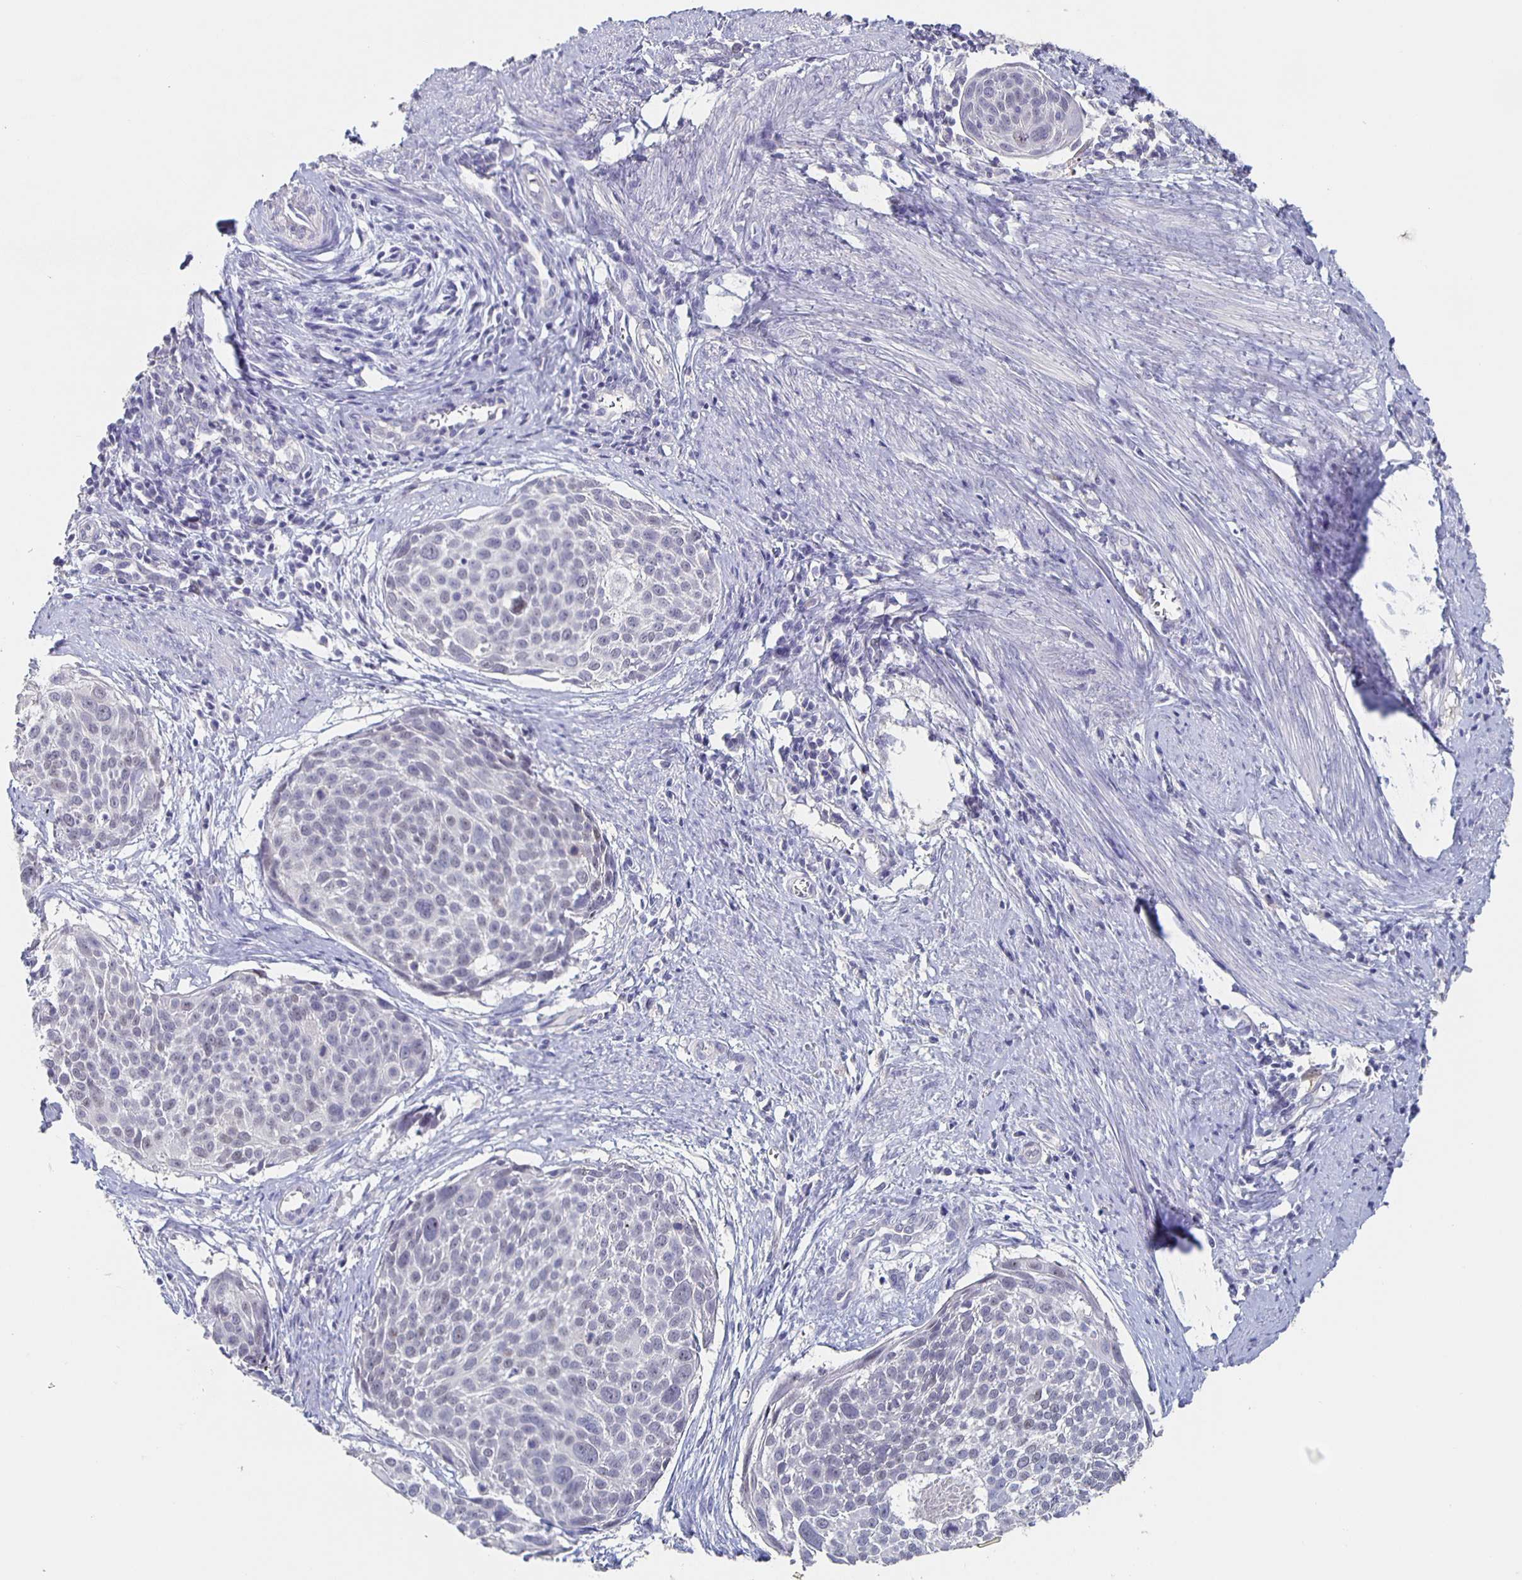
{"staining": {"intensity": "negative", "quantity": "none", "location": "none"}, "tissue": "cervical cancer", "cell_type": "Tumor cells", "image_type": "cancer", "snomed": [{"axis": "morphology", "description": "Squamous cell carcinoma, NOS"}, {"axis": "topography", "description": "Cervix"}], "caption": "IHC micrograph of cervical cancer stained for a protein (brown), which shows no positivity in tumor cells.", "gene": "CACNA2D2", "patient": {"sex": "female", "age": 39}}